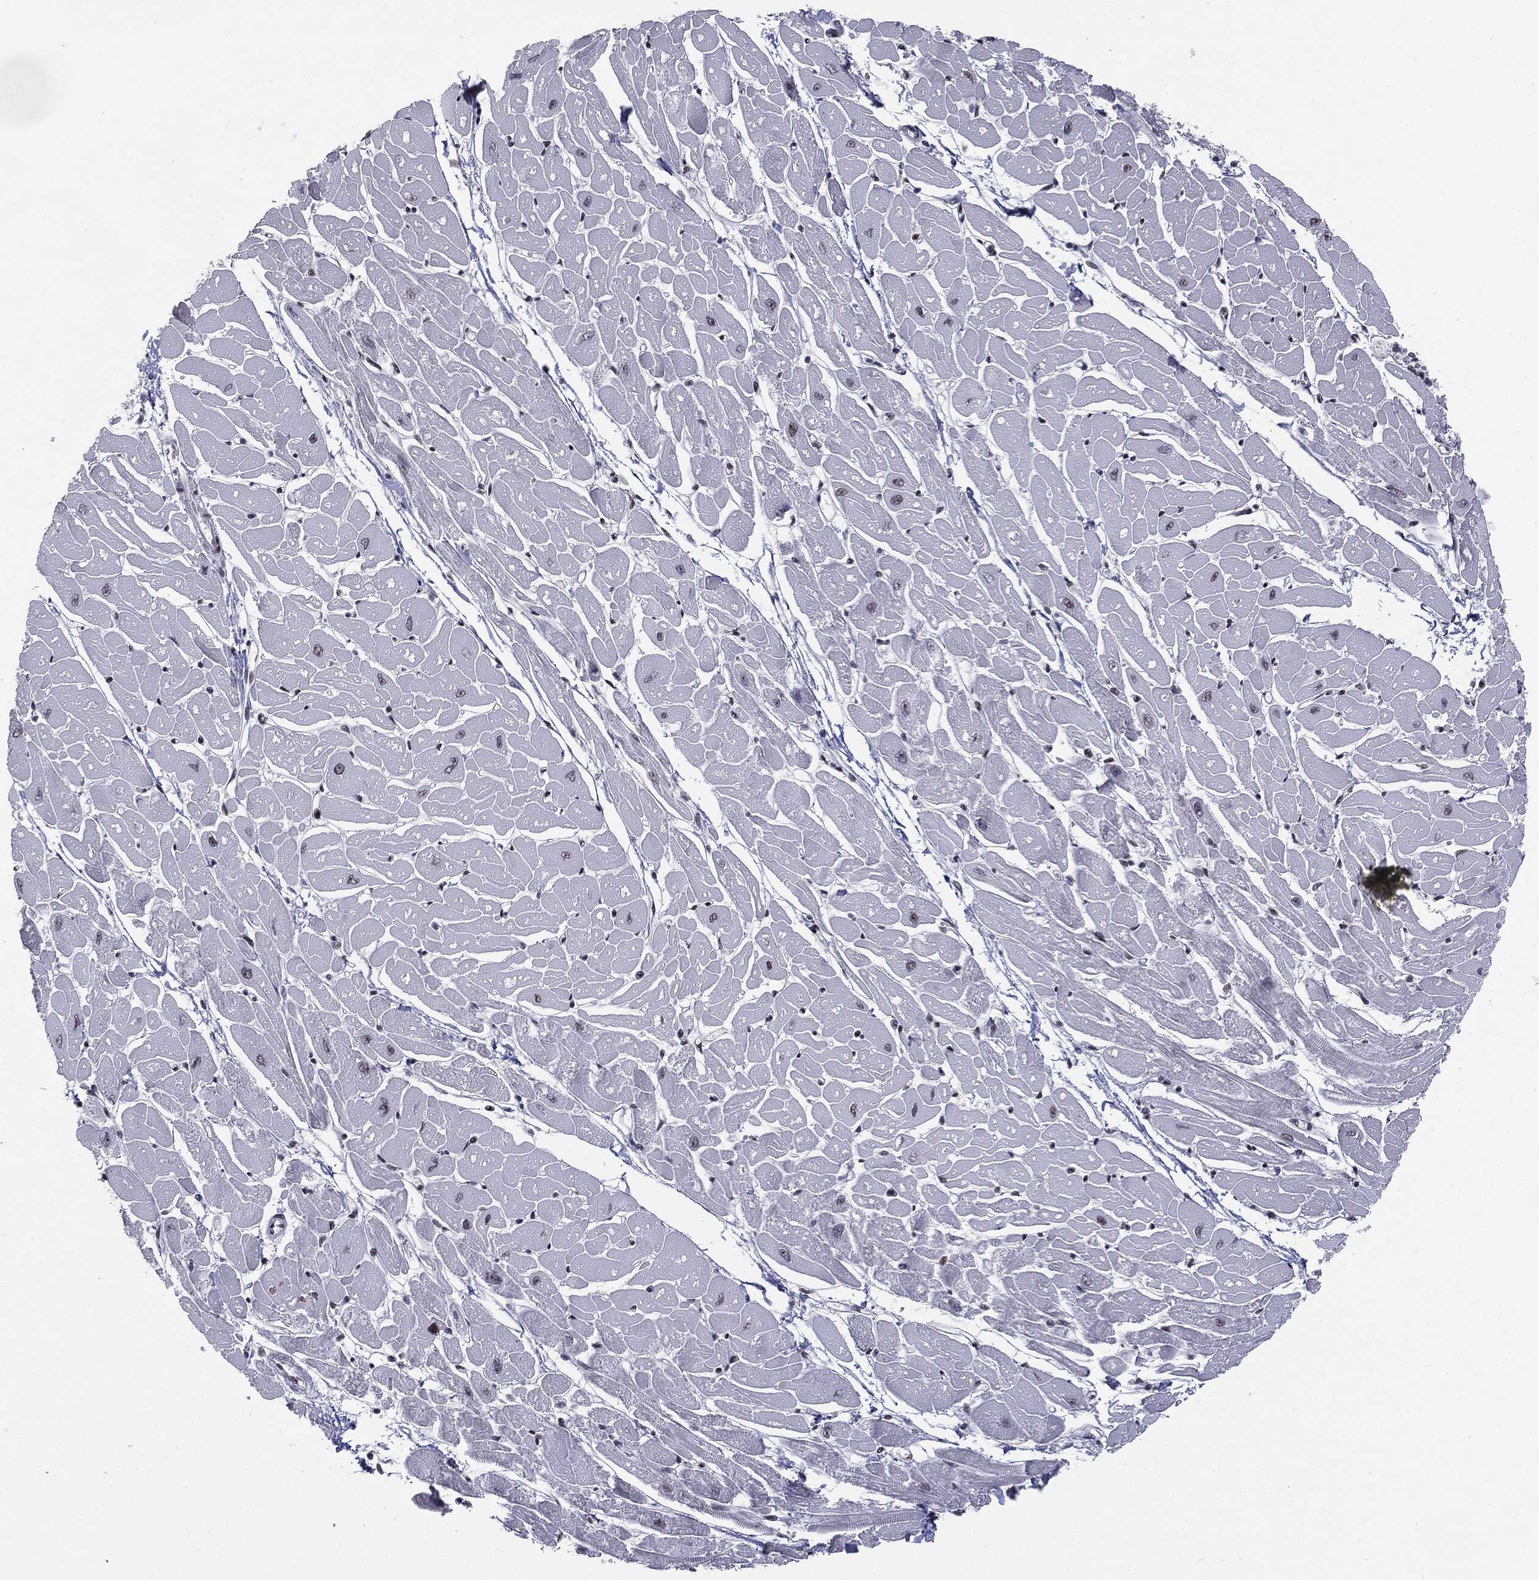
{"staining": {"intensity": "moderate", "quantity": "<25%", "location": "nuclear"}, "tissue": "heart muscle", "cell_type": "Cardiomyocytes", "image_type": "normal", "snomed": [{"axis": "morphology", "description": "Normal tissue, NOS"}, {"axis": "topography", "description": "Heart"}], "caption": "Immunohistochemistry image of normal heart muscle stained for a protein (brown), which demonstrates low levels of moderate nuclear positivity in approximately <25% of cardiomyocytes.", "gene": "MDC1", "patient": {"sex": "male", "age": 57}}